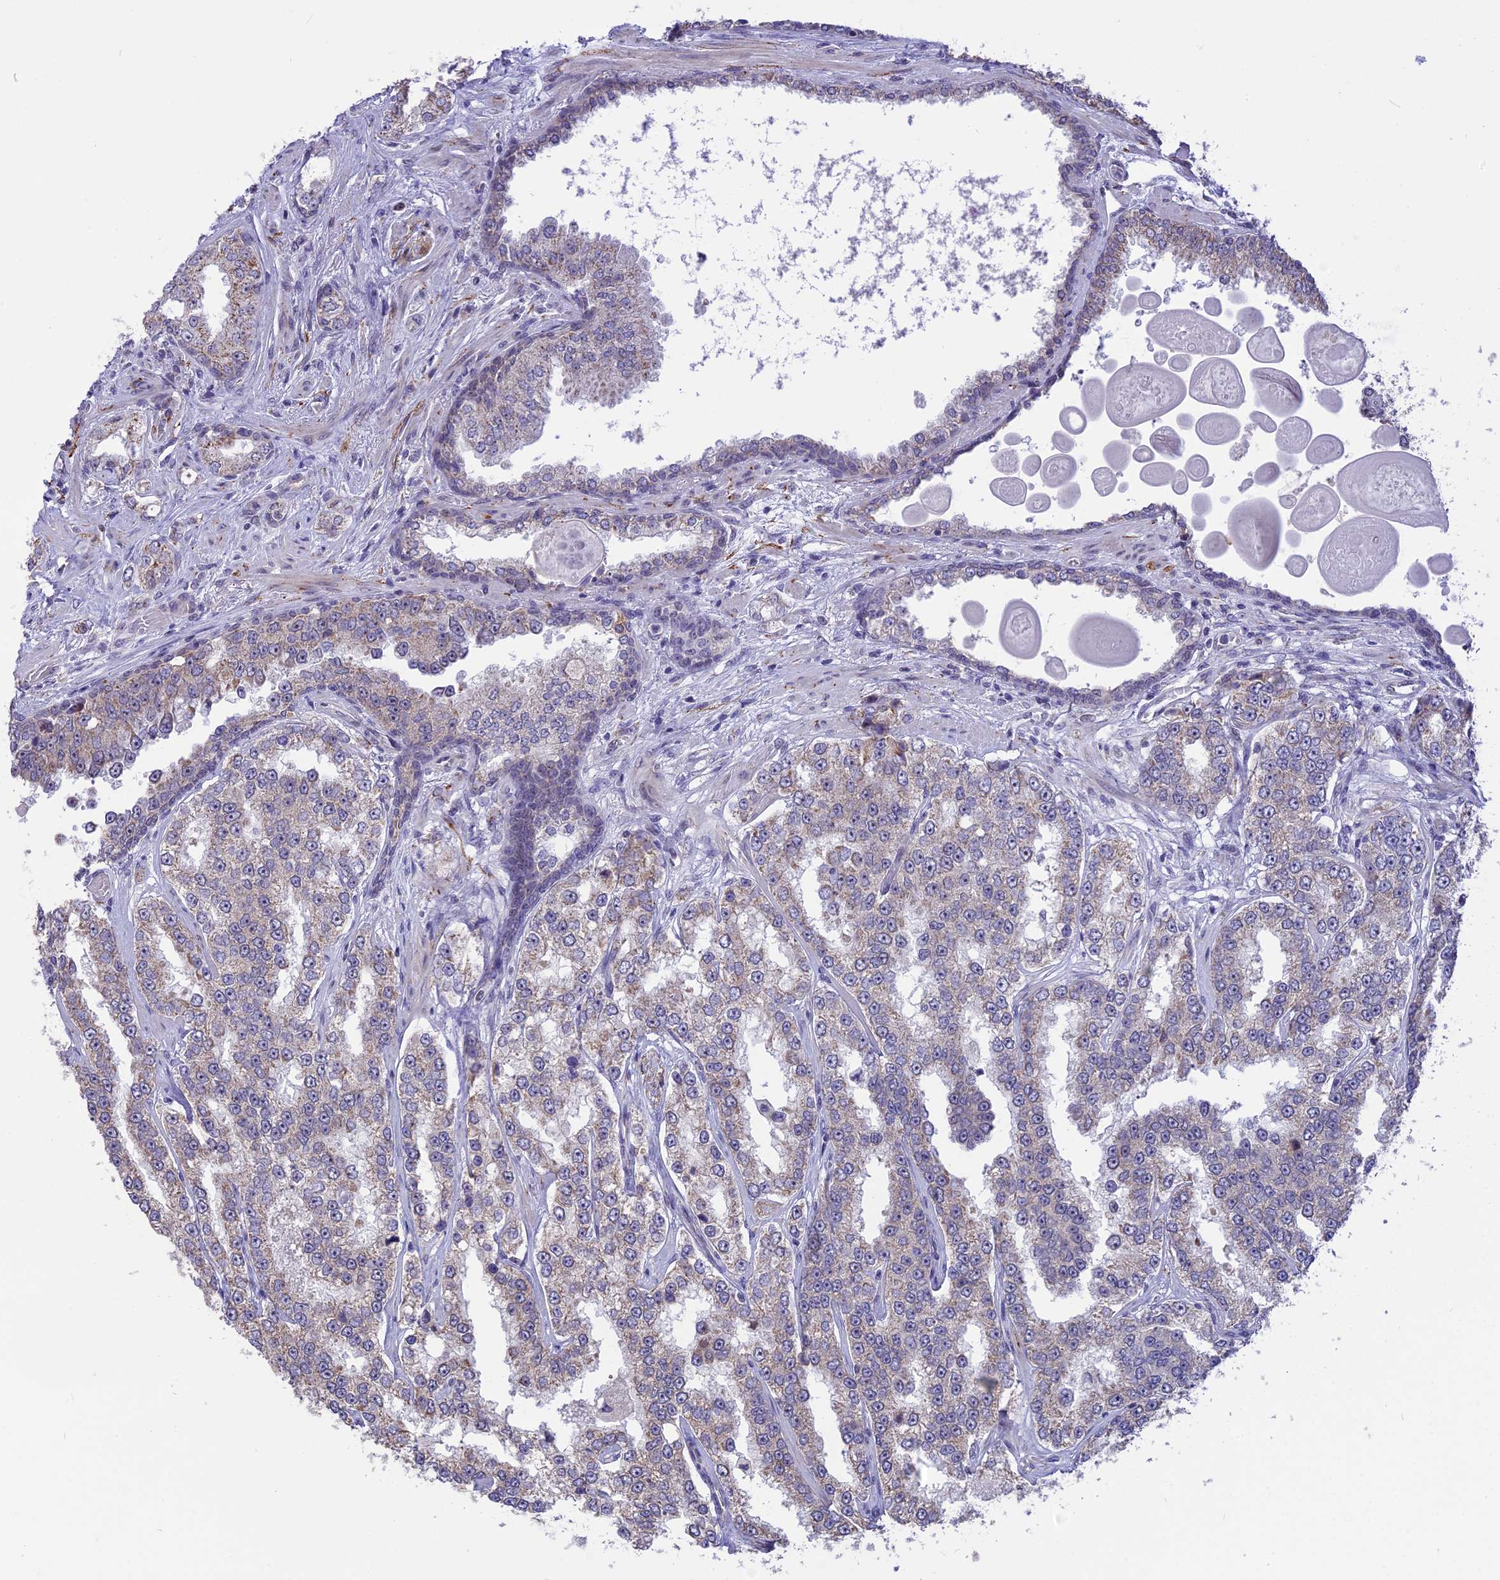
{"staining": {"intensity": "weak", "quantity": "25%-75%", "location": "cytoplasmic/membranous"}, "tissue": "prostate cancer", "cell_type": "Tumor cells", "image_type": "cancer", "snomed": [{"axis": "morphology", "description": "Normal tissue, NOS"}, {"axis": "morphology", "description": "Adenocarcinoma, High grade"}, {"axis": "topography", "description": "Prostate"}], "caption": "High-power microscopy captured an immunohistochemistry photomicrograph of prostate cancer, revealing weak cytoplasmic/membranous expression in approximately 25%-75% of tumor cells.", "gene": "CMSS1", "patient": {"sex": "male", "age": 83}}